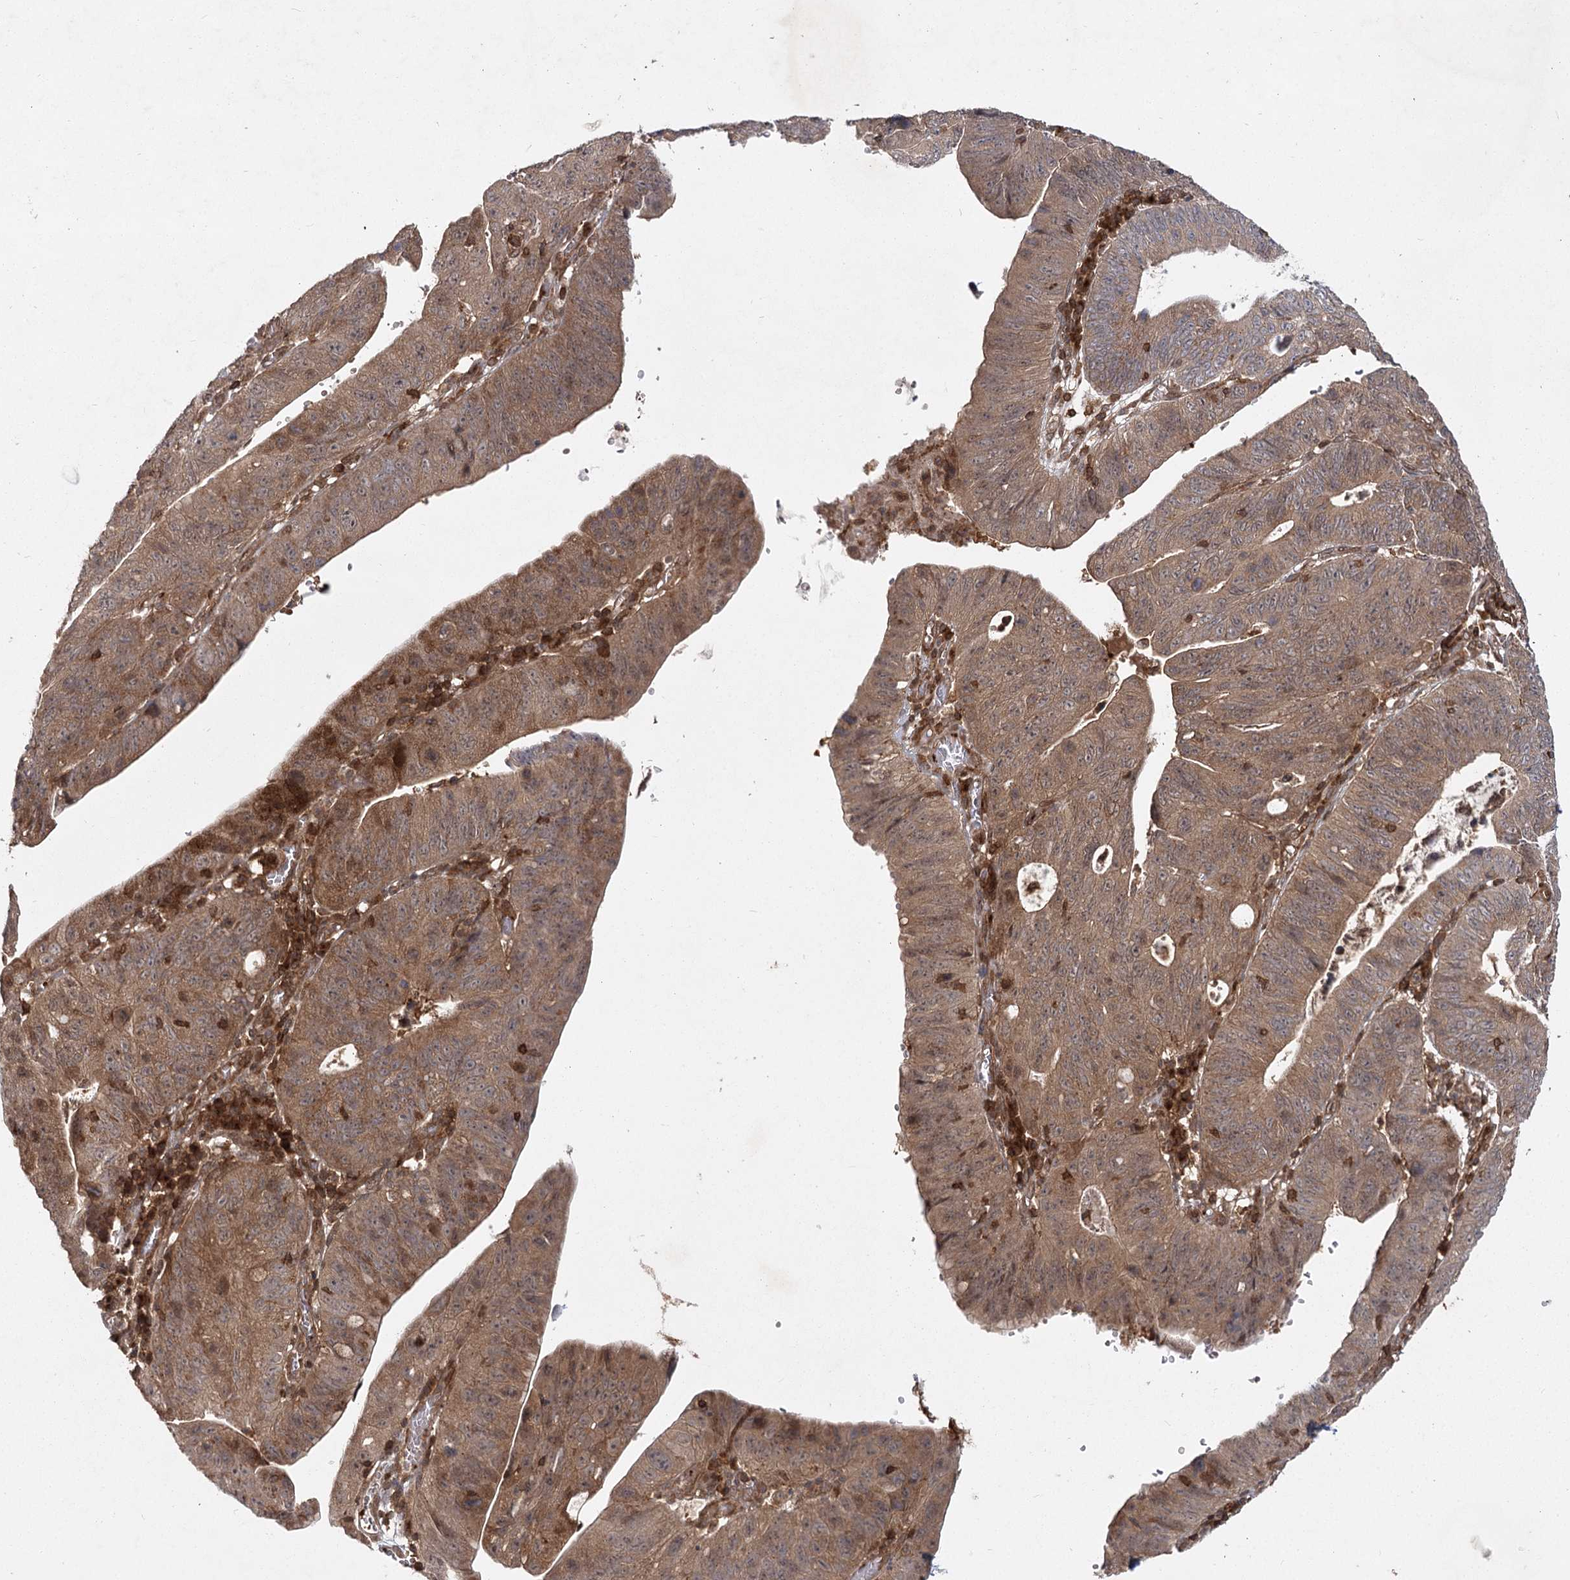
{"staining": {"intensity": "moderate", "quantity": ">75%", "location": "cytoplasmic/membranous"}, "tissue": "stomach cancer", "cell_type": "Tumor cells", "image_type": "cancer", "snomed": [{"axis": "morphology", "description": "Adenocarcinoma, NOS"}, {"axis": "topography", "description": "Stomach"}], "caption": "Stomach cancer stained with DAB immunohistochemistry (IHC) shows medium levels of moderate cytoplasmic/membranous expression in about >75% of tumor cells. (DAB IHC, brown staining for protein, blue staining for nuclei).", "gene": "MDFIC", "patient": {"sex": "male", "age": 59}}